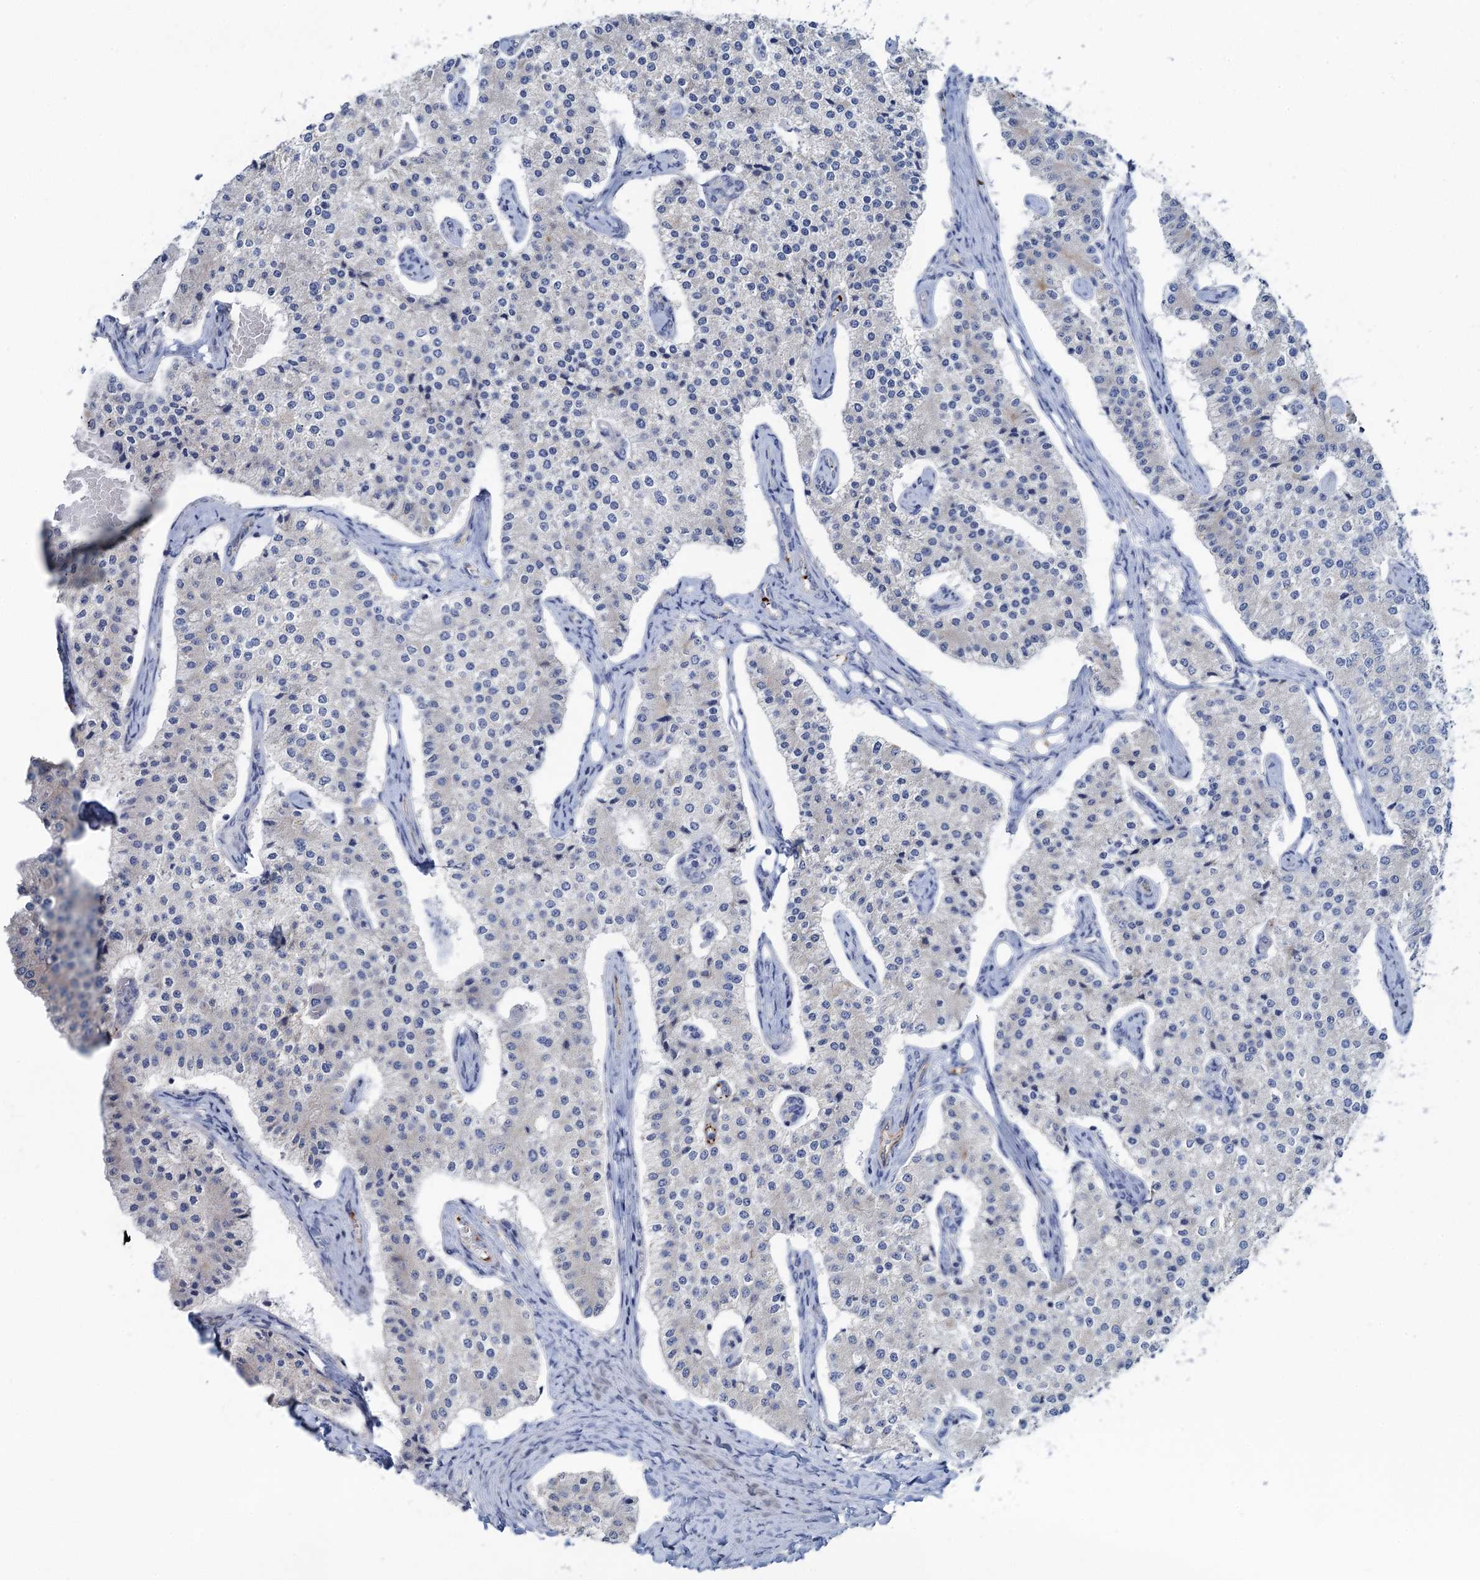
{"staining": {"intensity": "negative", "quantity": "none", "location": "none"}, "tissue": "carcinoid", "cell_type": "Tumor cells", "image_type": "cancer", "snomed": [{"axis": "morphology", "description": "Carcinoid, malignant, NOS"}, {"axis": "topography", "description": "Colon"}], "caption": "This is a image of IHC staining of carcinoid (malignant), which shows no expression in tumor cells. (DAB (3,3'-diaminobenzidine) IHC, high magnification).", "gene": "PLLP", "patient": {"sex": "female", "age": 52}}